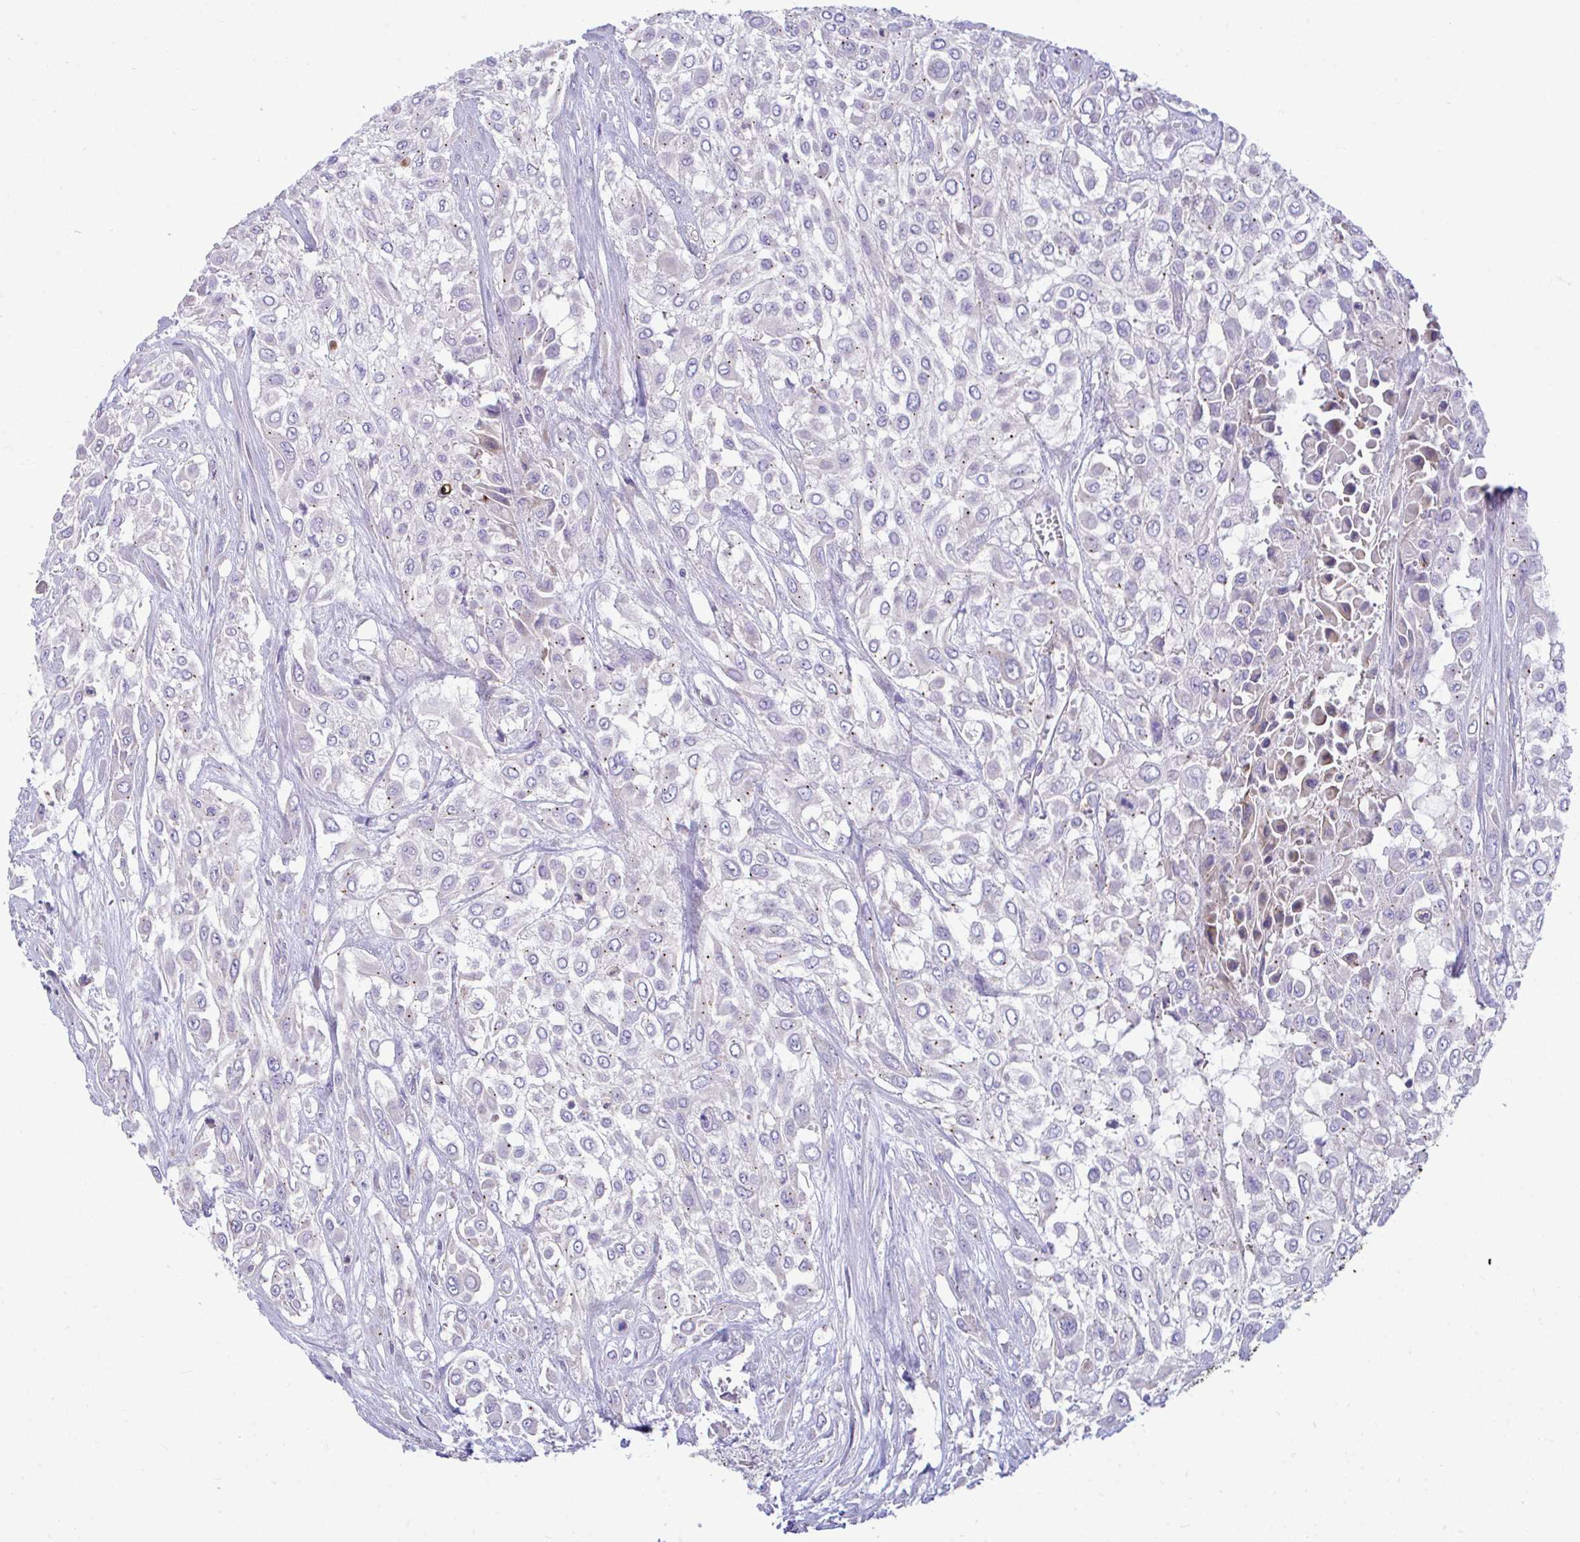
{"staining": {"intensity": "negative", "quantity": "none", "location": "none"}, "tissue": "urothelial cancer", "cell_type": "Tumor cells", "image_type": "cancer", "snomed": [{"axis": "morphology", "description": "Urothelial carcinoma, High grade"}, {"axis": "topography", "description": "Urinary bladder"}], "caption": "IHC of urothelial carcinoma (high-grade) displays no staining in tumor cells. The staining was performed using DAB (3,3'-diaminobenzidine) to visualize the protein expression in brown, while the nuclei were stained in blue with hematoxylin (Magnification: 20x).", "gene": "MRPS16", "patient": {"sex": "male", "age": 57}}